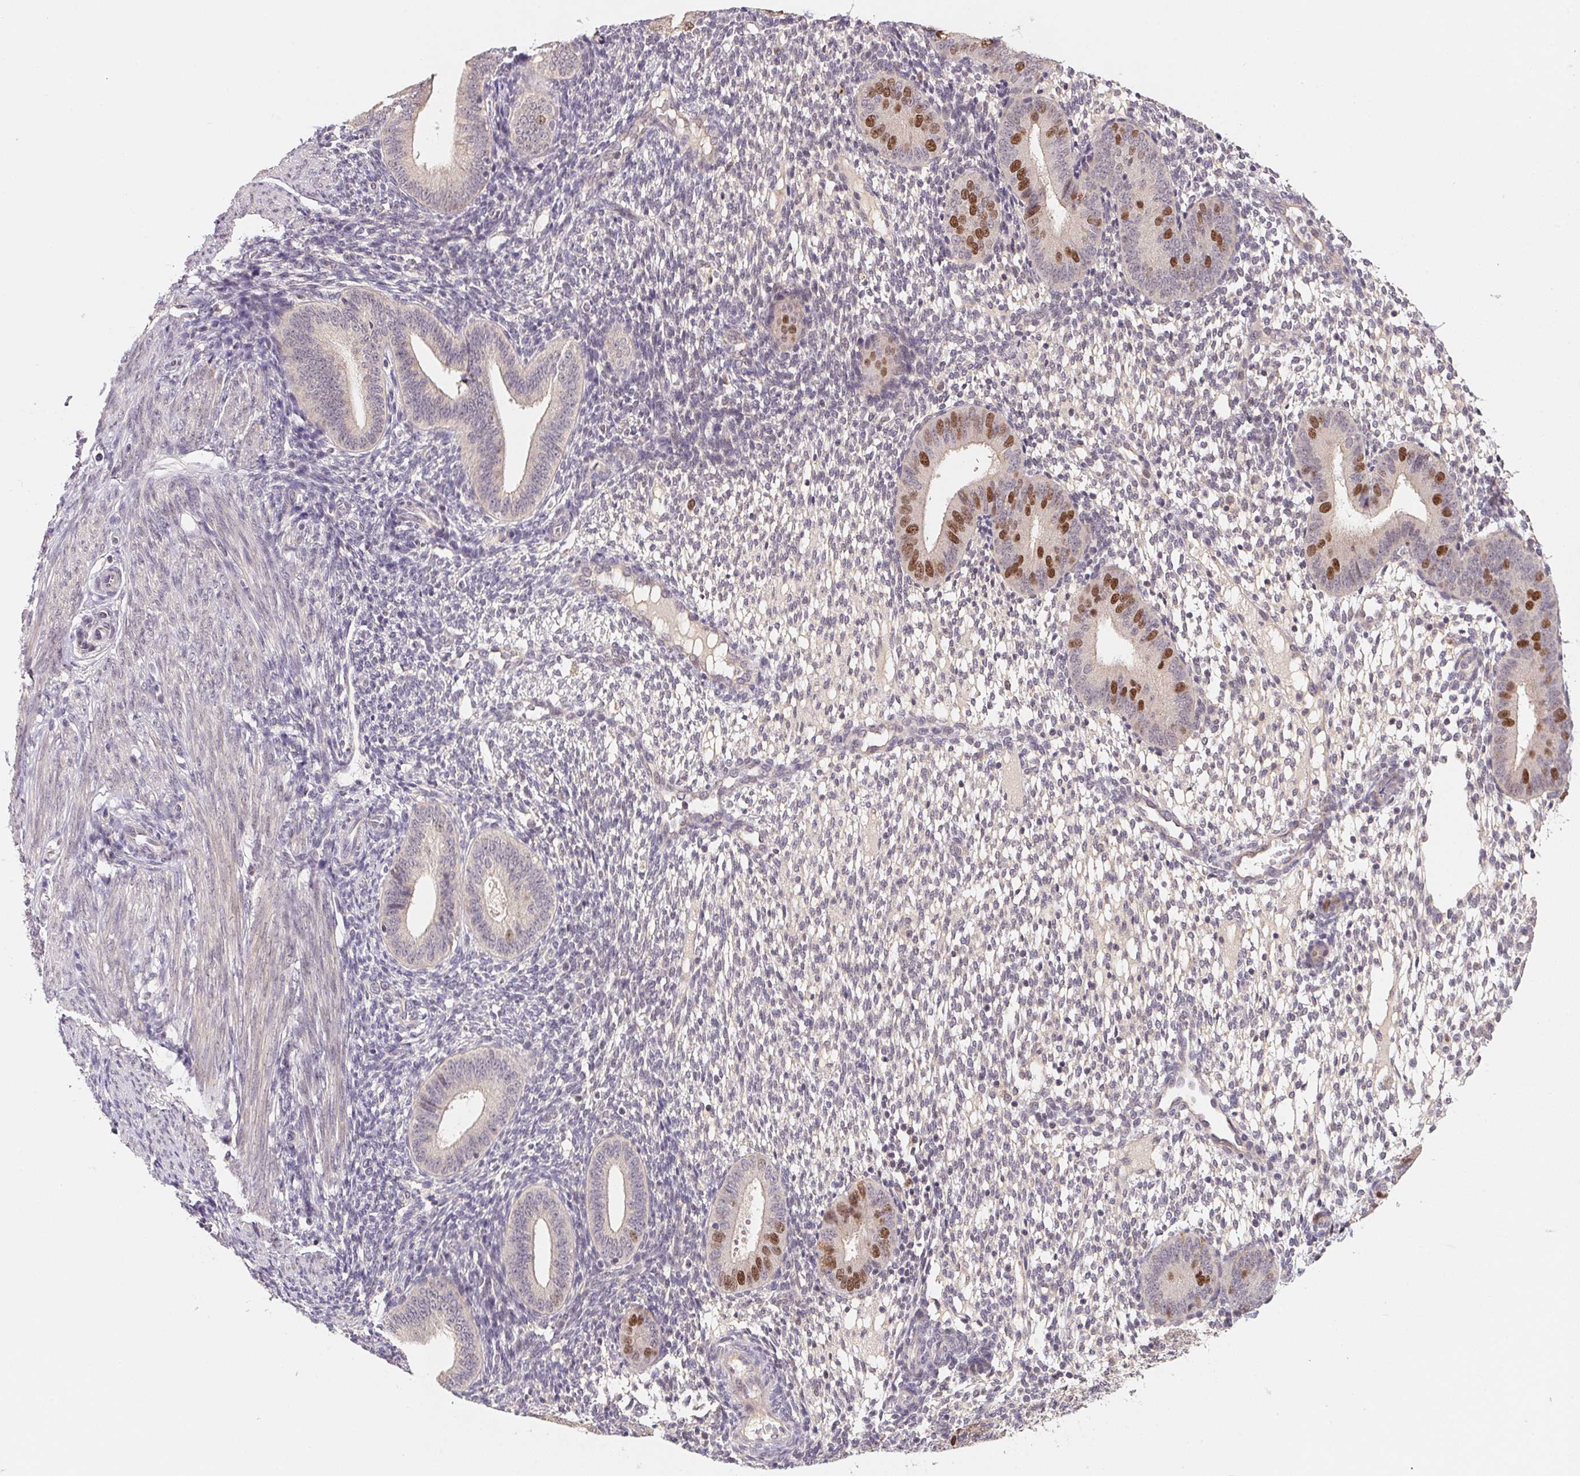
{"staining": {"intensity": "negative", "quantity": "none", "location": "none"}, "tissue": "endometrium", "cell_type": "Cells in endometrial stroma", "image_type": "normal", "snomed": [{"axis": "morphology", "description": "Normal tissue, NOS"}, {"axis": "topography", "description": "Endometrium"}], "caption": "High power microscopy image of an IHC micrograph of unremarkable endometrium, revealing no significant expression in cells in endometrial stroma. The staining was performed using DAB (3,3'-diaminobenzidine) to visualize the protein expression in brown, while the nuclei were stained in blue with hematoxylin (Magnification: 20x).", "gene": "KIFC1", "patient": {"sex": "female", "age": 40}}